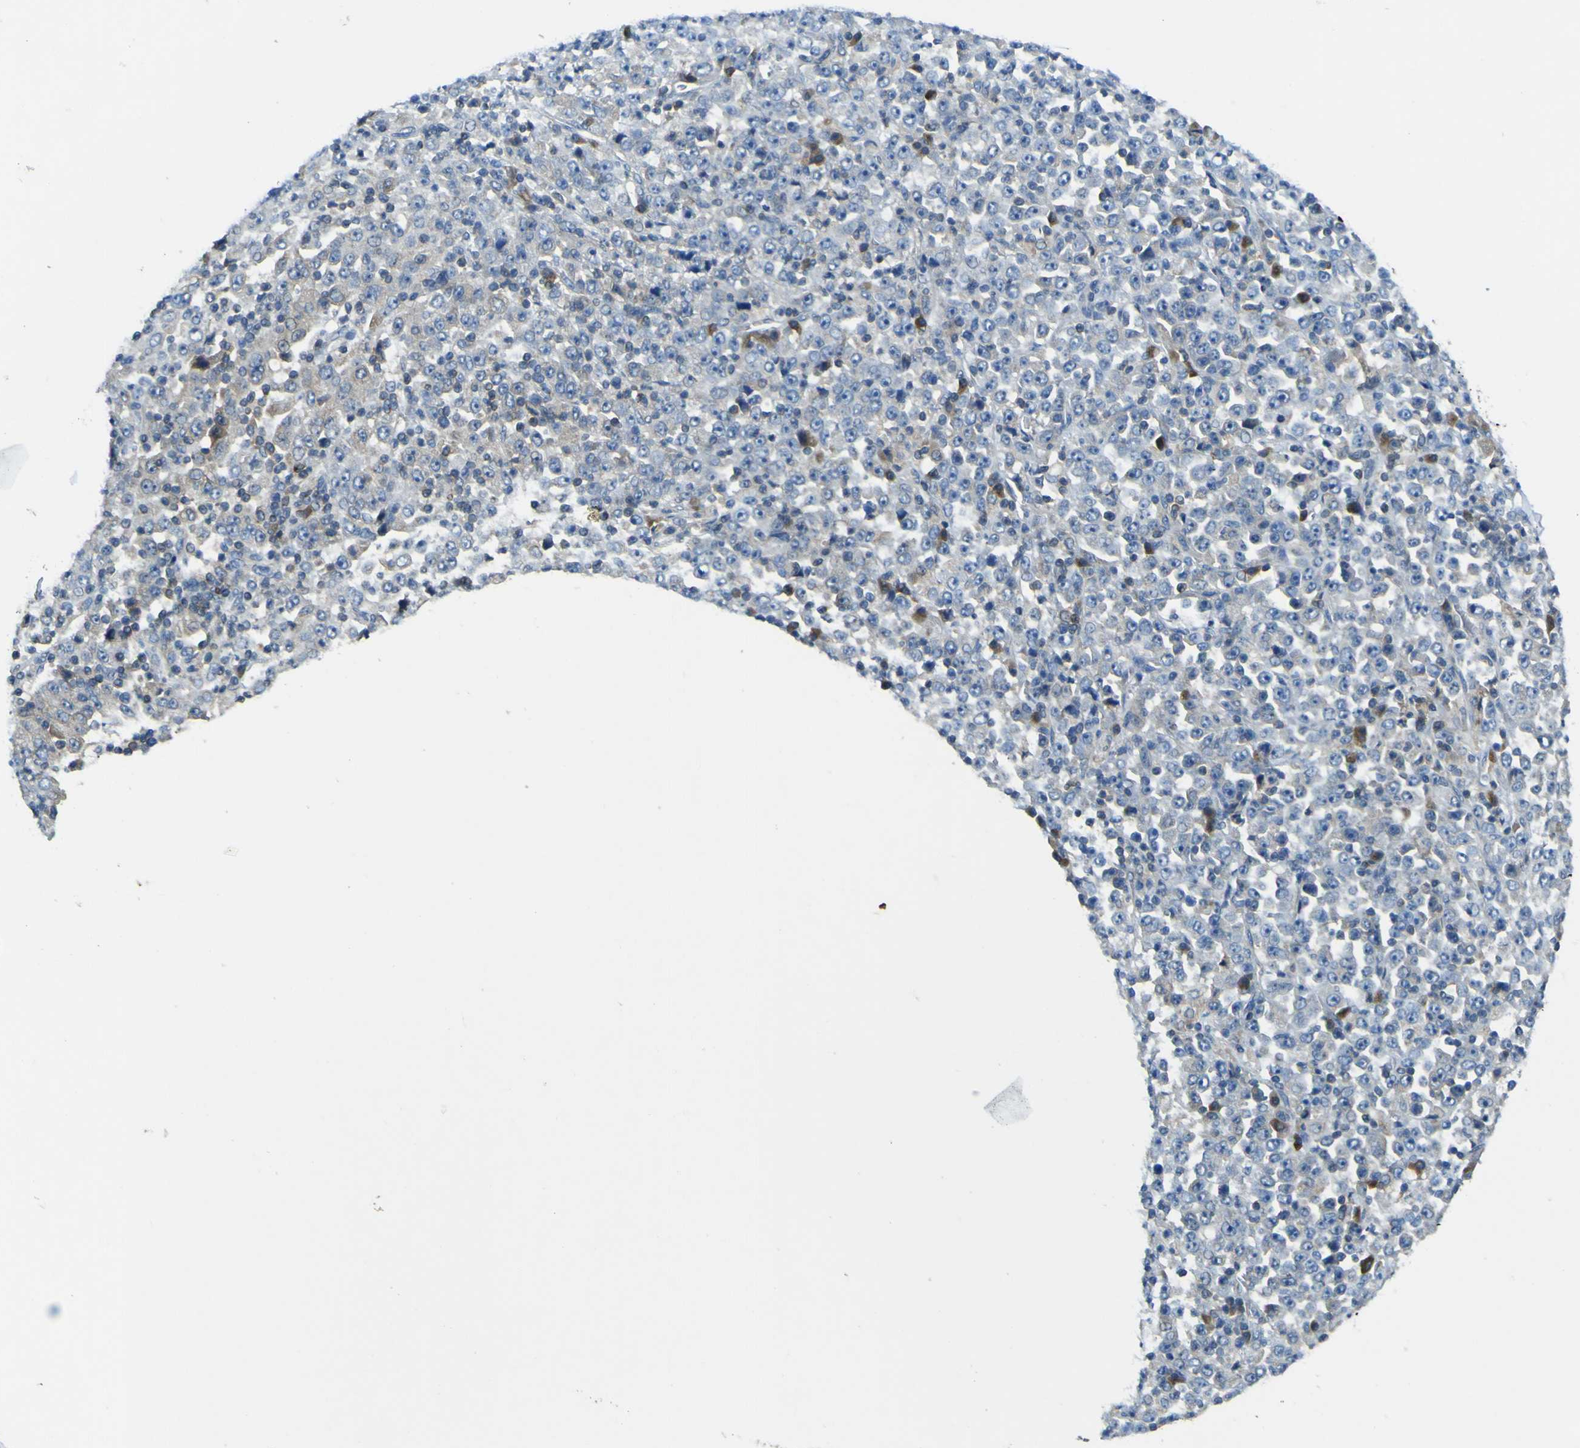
{"staining": {"intensity": "moderate", "quantity": "<25%", "location": "cytoplasmic/membranous"}, "tissue": "stomach cancer", "cell_type": "Tumor cells", "image_type": "cancer", "snomed": [{"axis": "morphology", "description": "Normal tissue, NOS"}, {"axis": "morphology", "description": "Adenocarcinoma, NOS"}, {"axis": "topography", "description": "Stomach, upper"}, {"axis": "topography", "description": "Stomach"}], "caption": "A brown stain highlights moderate cytoplasmic/membranous expression of a protein in human stomach cancer tumor cells. The staining was performed using DAB, with brown indicating positive protein expression. Nuclei are stained blue with hematoxylin.", "gene": "EML2", "patient": {"sex": "male", "age": 59}}